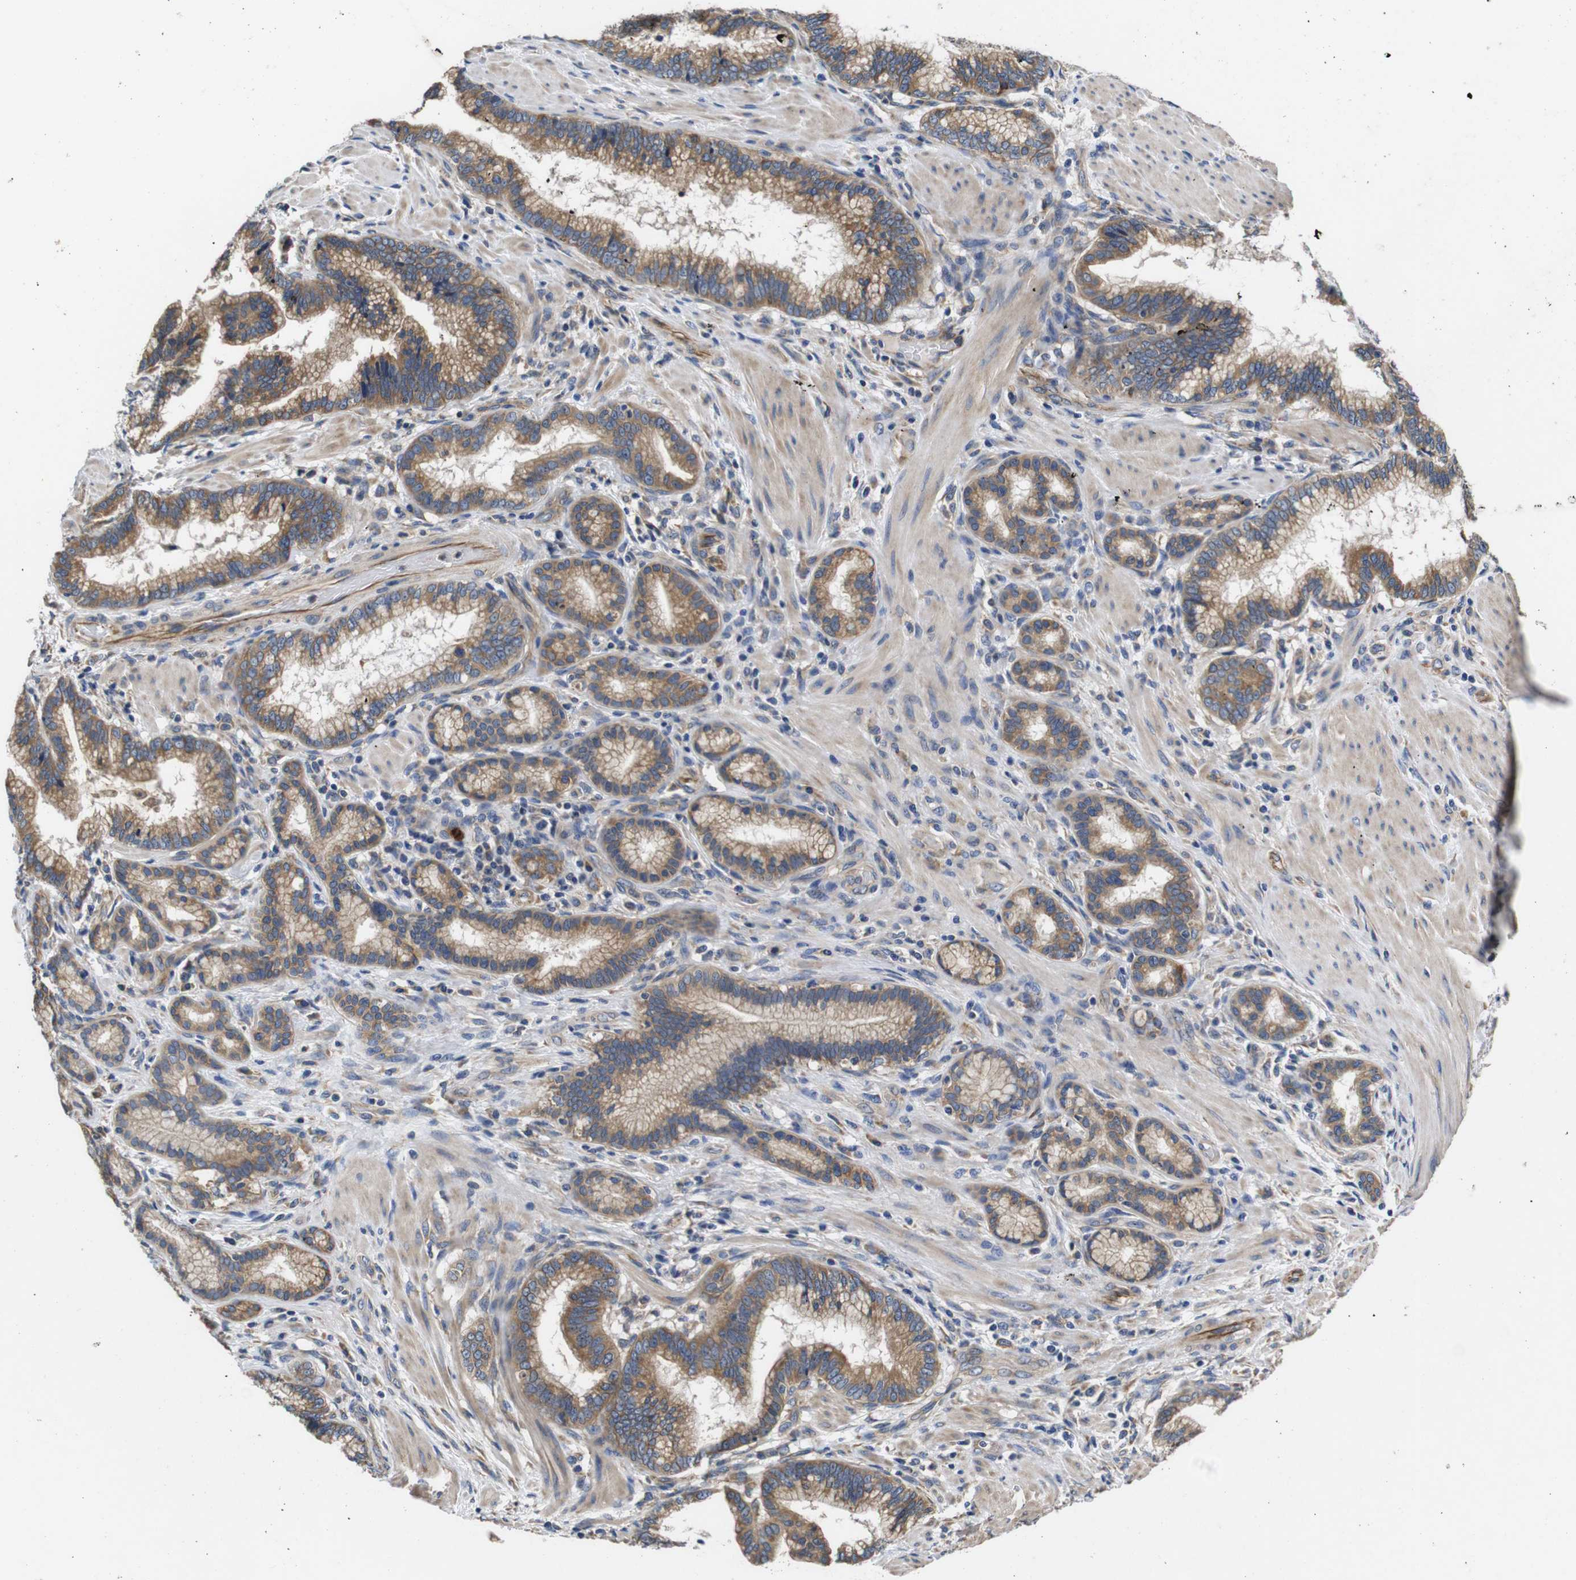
{"staining": {"intensity": "moderate", "quantity": ">75%", "location": "cytoplasmic/membranous"}, "tissue": "pancreatic cancer", "cell_type": "Tumor cells", "image_type": "cancer", "snomed": [{"axis": "morphology", "description": "Adenocarcinoma, NOS"}, {"axis": "topography", "description": "Pancreas"}], "caption": "An image of human pancreatic cancer (adenocarcinoma) stained for a protein shows moderate cytoplasmic/membranous brown staining in tumor cells. (DAB = brown stain, brightfield microscopy at high magnification).", "gene": "MARCHF7", "patient": {"sex": "female", "age": 64}}